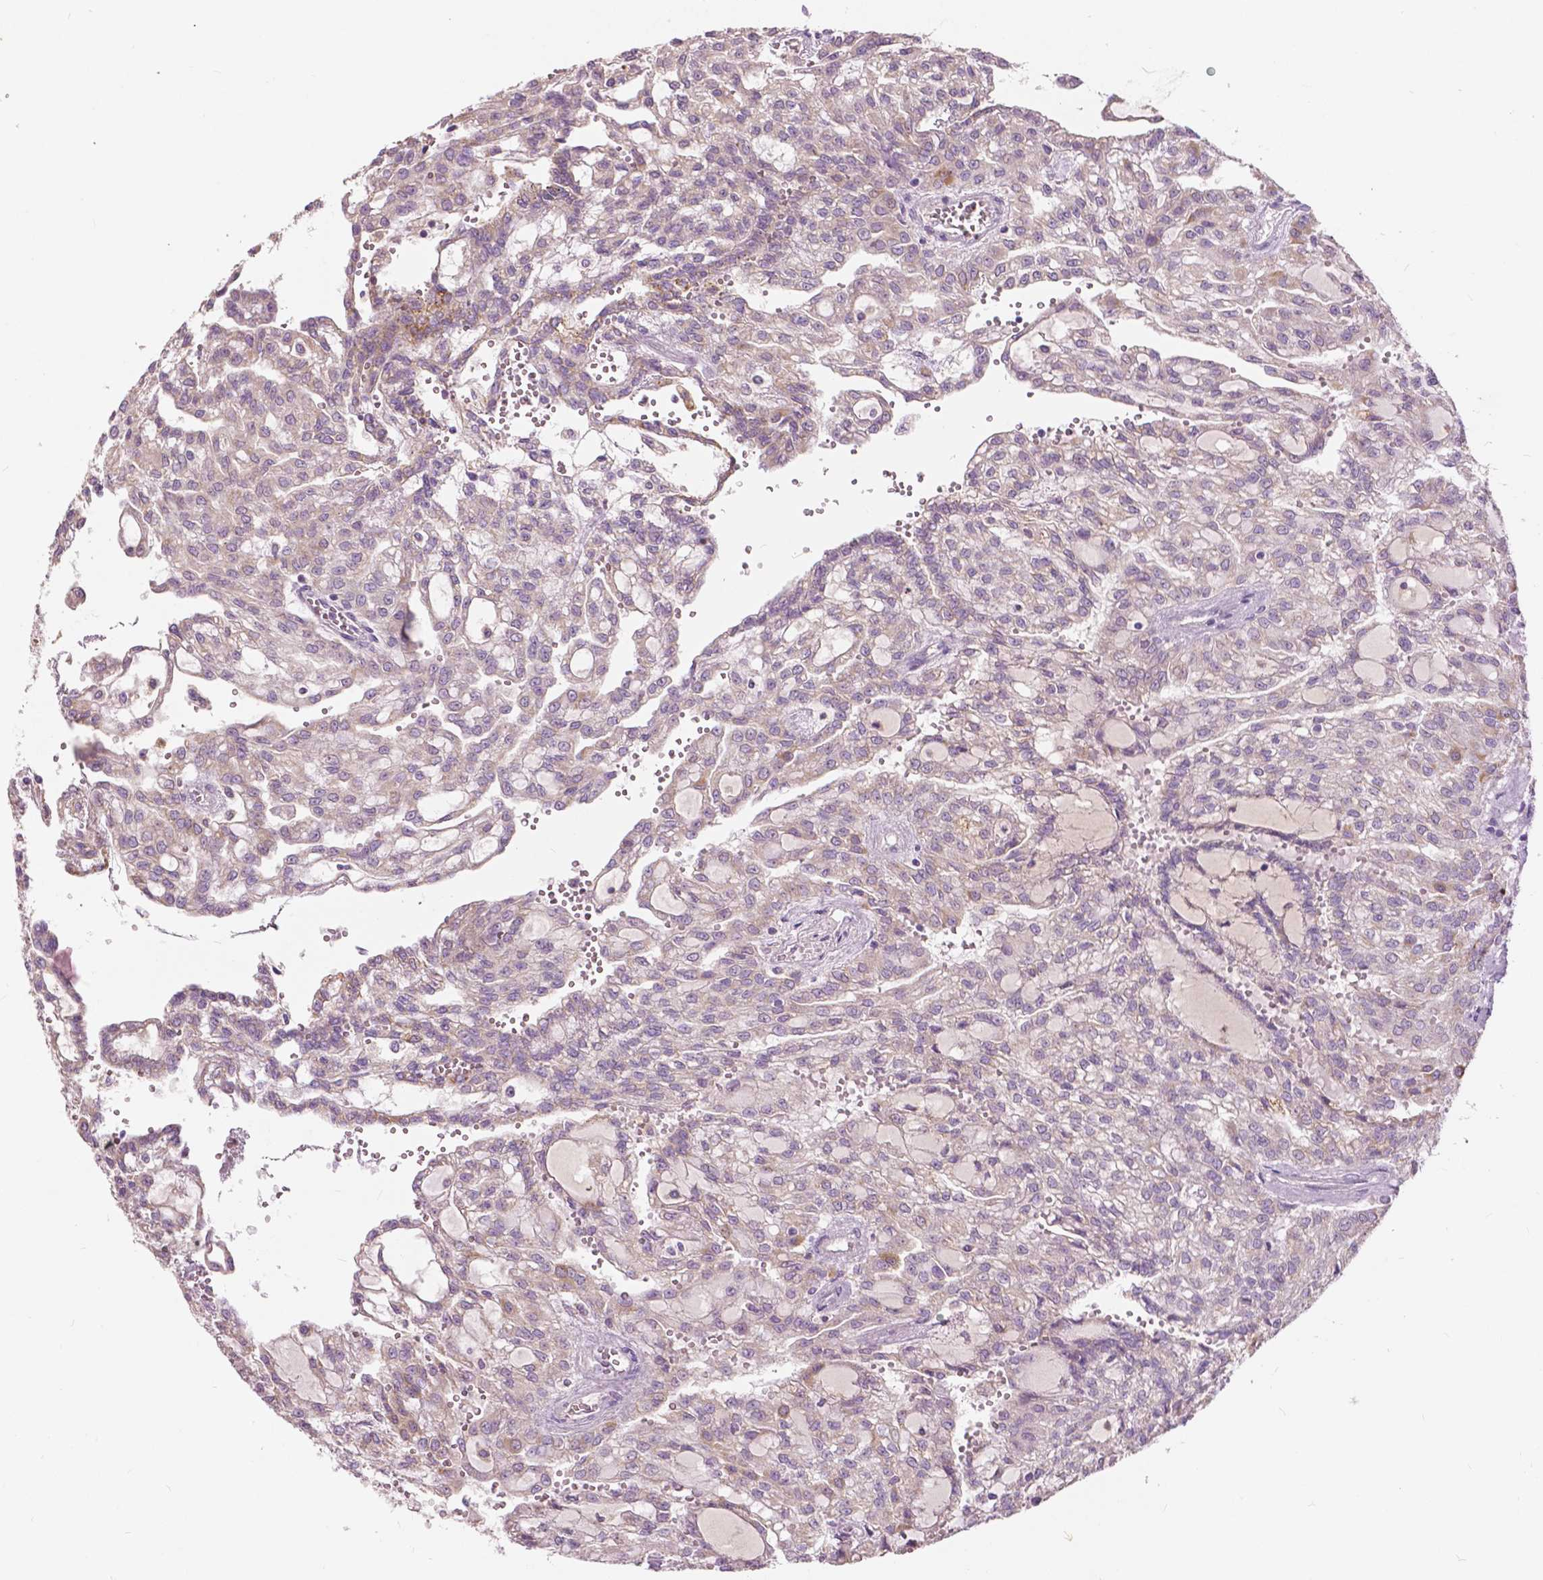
{"staining": {"intensity": "negative", "quantity": "none", "location": "none"}, "tissue": "renal cancer", "cell_type": "Tumor cells", "image_type": "cancer", "snomed": [{"axis": "morphology", "description": "Adenocarcinoma, NOS"}, {"axis": "topography", "description": "Kidney"}], "caption": "Protein analysis of adenocarcinoma (renal) shows no significant expression in tumor cells. The staining was performed using DAB (3,3'-diaminobenzidine) to visualize the protein expression in brown, while the nuclei were stained in blue with hematoxylin (Magnification: 20x).", "gene": "DLX6", "patient": {"sex": "male", "age": 63}}